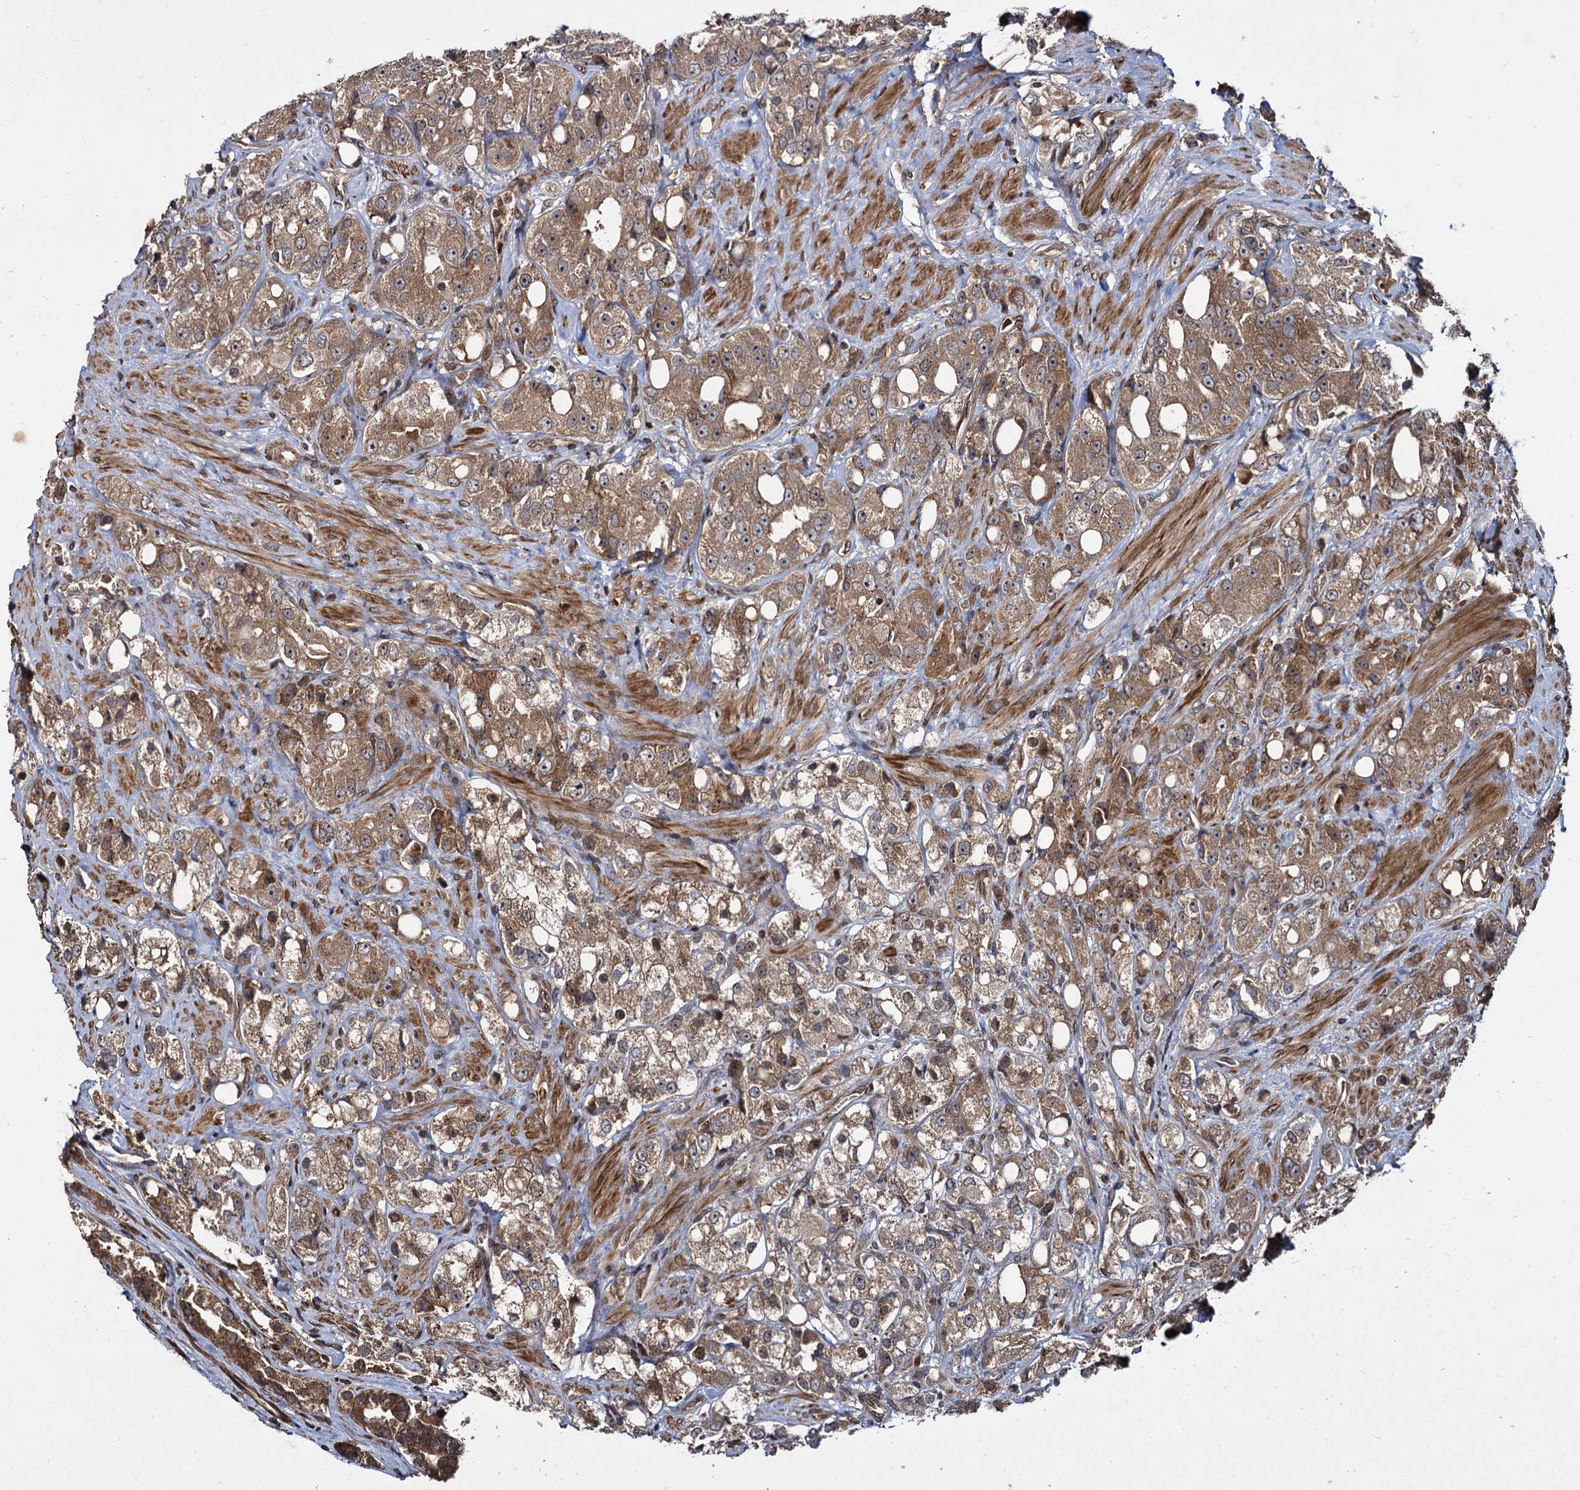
{"staining": {"intensity": "moderate", "quantity": ">75%", "location": "cytoplasmic/membranous"}, "tissue": "prostate cancer", "cell_type": "Tumor cells", "image_type": "cancer", "snomed": [{"axis": "morphology", "description": "Adenocarcinoma, NOS"}, {"axis": "topography", "description": "Prostate"}], "caption": "Prostate cancer (adenocarcinoma) was stained to show a protein in brown. There is medium levels of moderate cytoplasmic/membranous positivity in about >75% of tumor cells.", "gene": "DCP1B", "patient": {"sex": "male", "age": 79}}